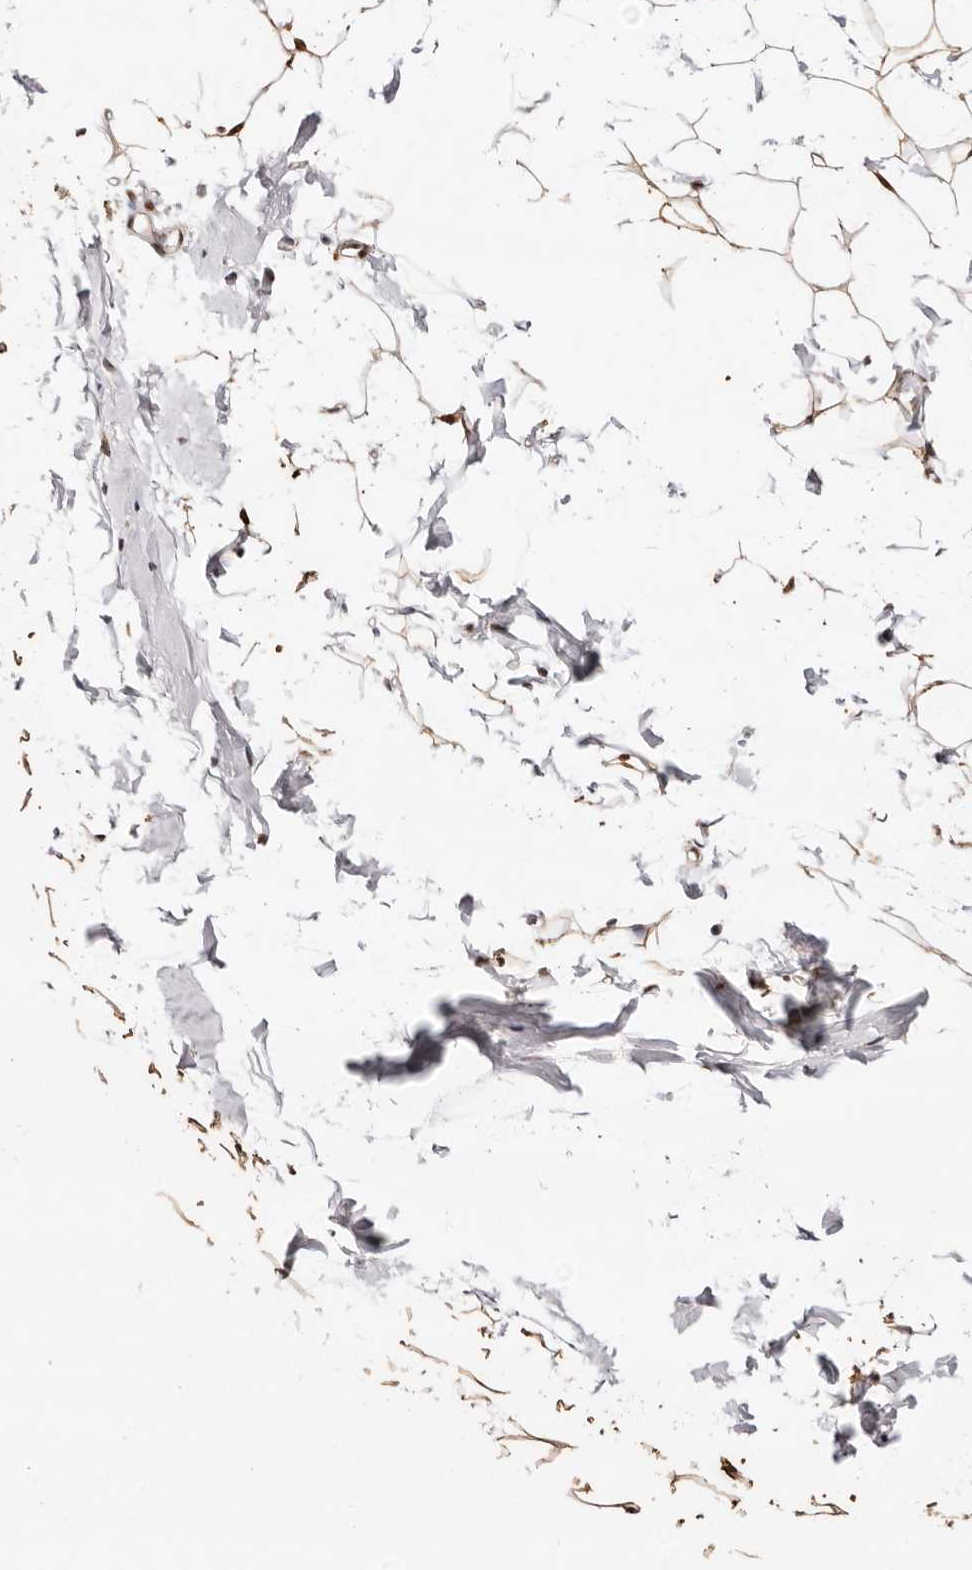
{"staining": {"intensity": "moderate", "quantity": ">75%", "location": "nuclear"}, "tissue": "adipose tissue", "cell_type": "Adipocytes", "image_type": "normal", "snomed": [{"axis": "morphology", "description": "Normal tissue, NOS"}, {"axis": "topography", "description": "Breast"}], "caption": "Adipocytes show medium levels of moderate nuclear positivity in approximately >75% of cells in normal human adipose tissue.", "gene": "TKT", "patient": {"sex": "female", "age": 23}}